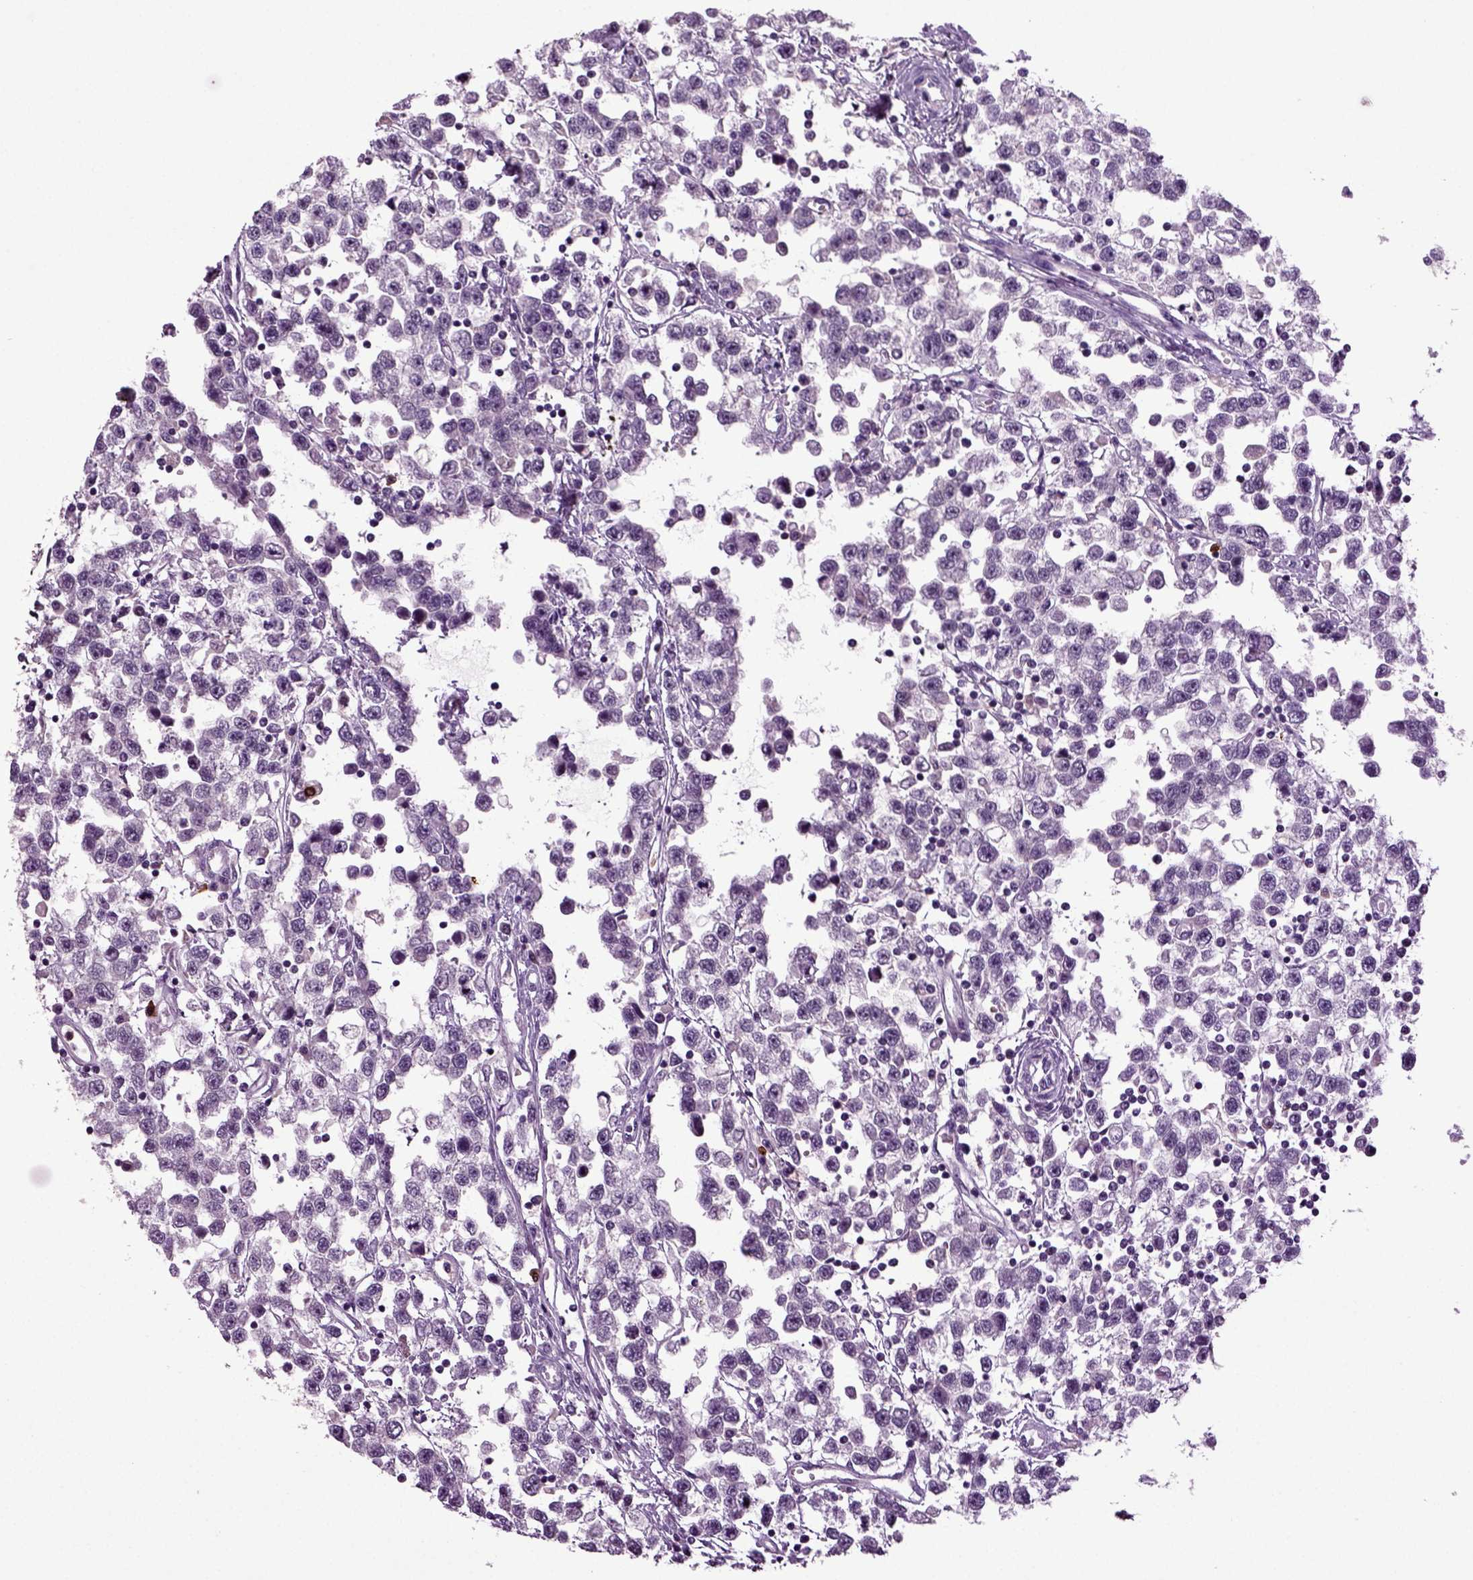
{"staining": {"intensity": "negative", "quantity": "none", "location": "none"}, "tissue": "testis cancer", "cell_type": "Tumor cells", "image_type": "cancer", "snomed": [{"axis": "morphology", "description": "Seminoma, NOS"}, {"axis": "topography", "description": "Testis"}], "caption": "Tumor cells show no significant expression in testis seminoma. Nuclei are stained in blue.", "gene": "FGF11", "patient": {"sex": "male", "age": 34}}